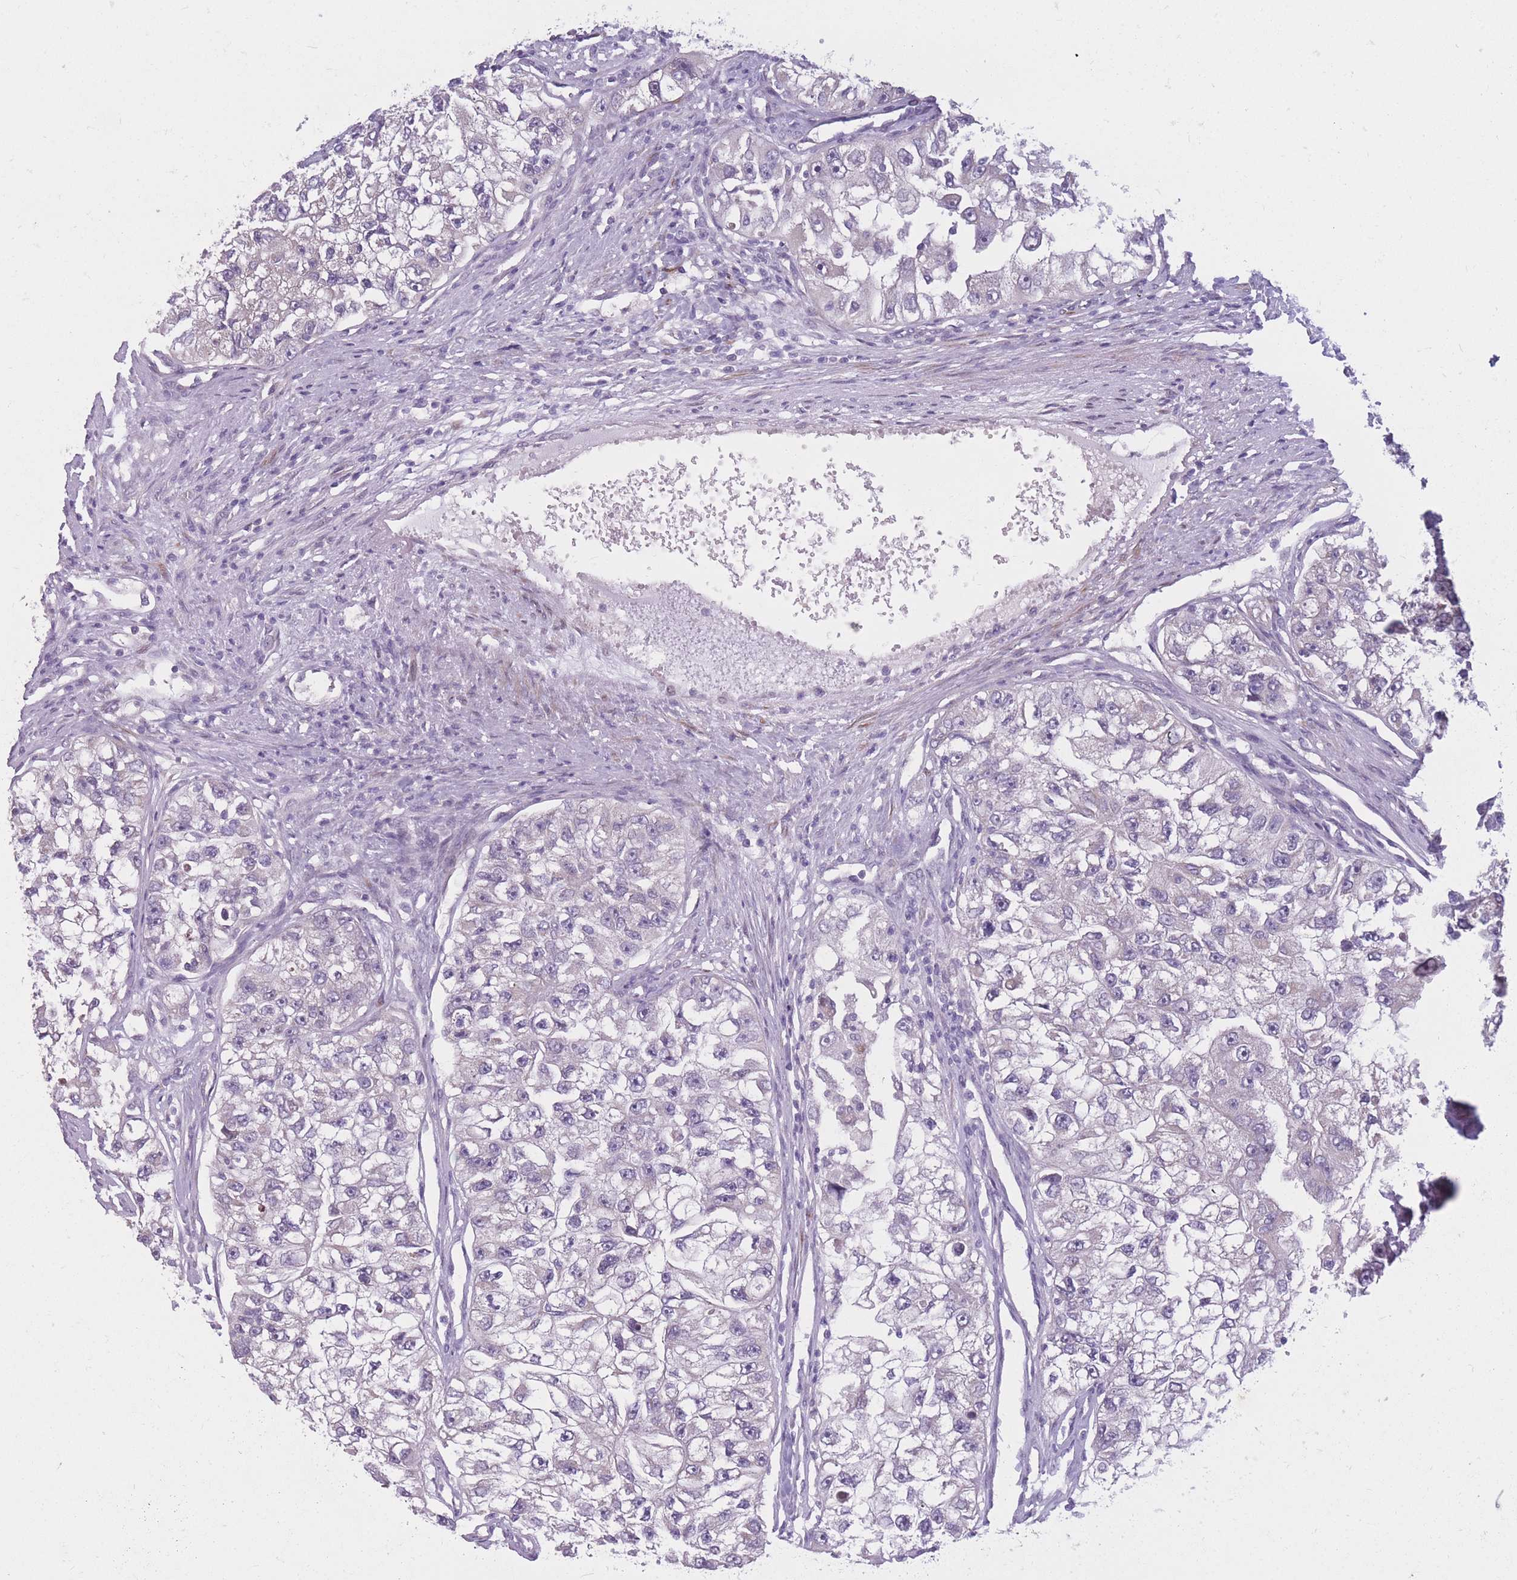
{"staining": {"intensity": "negative", "quantity": "none", "location": "none"}, "tissue": "renal cancer", "cell_type": "Tumor cells", "image_type": "cancer", "snomed": [{"axis": "morphology", "description": "Adenocarcinoma, NOS"}, {"axis": "topography", "description": "Kidney"}], "caption": "Tumor cells are negative for protein expression in human renal cancer.", "gene": "CCNQ", "patient": {"sex": "male", "age": 63}}